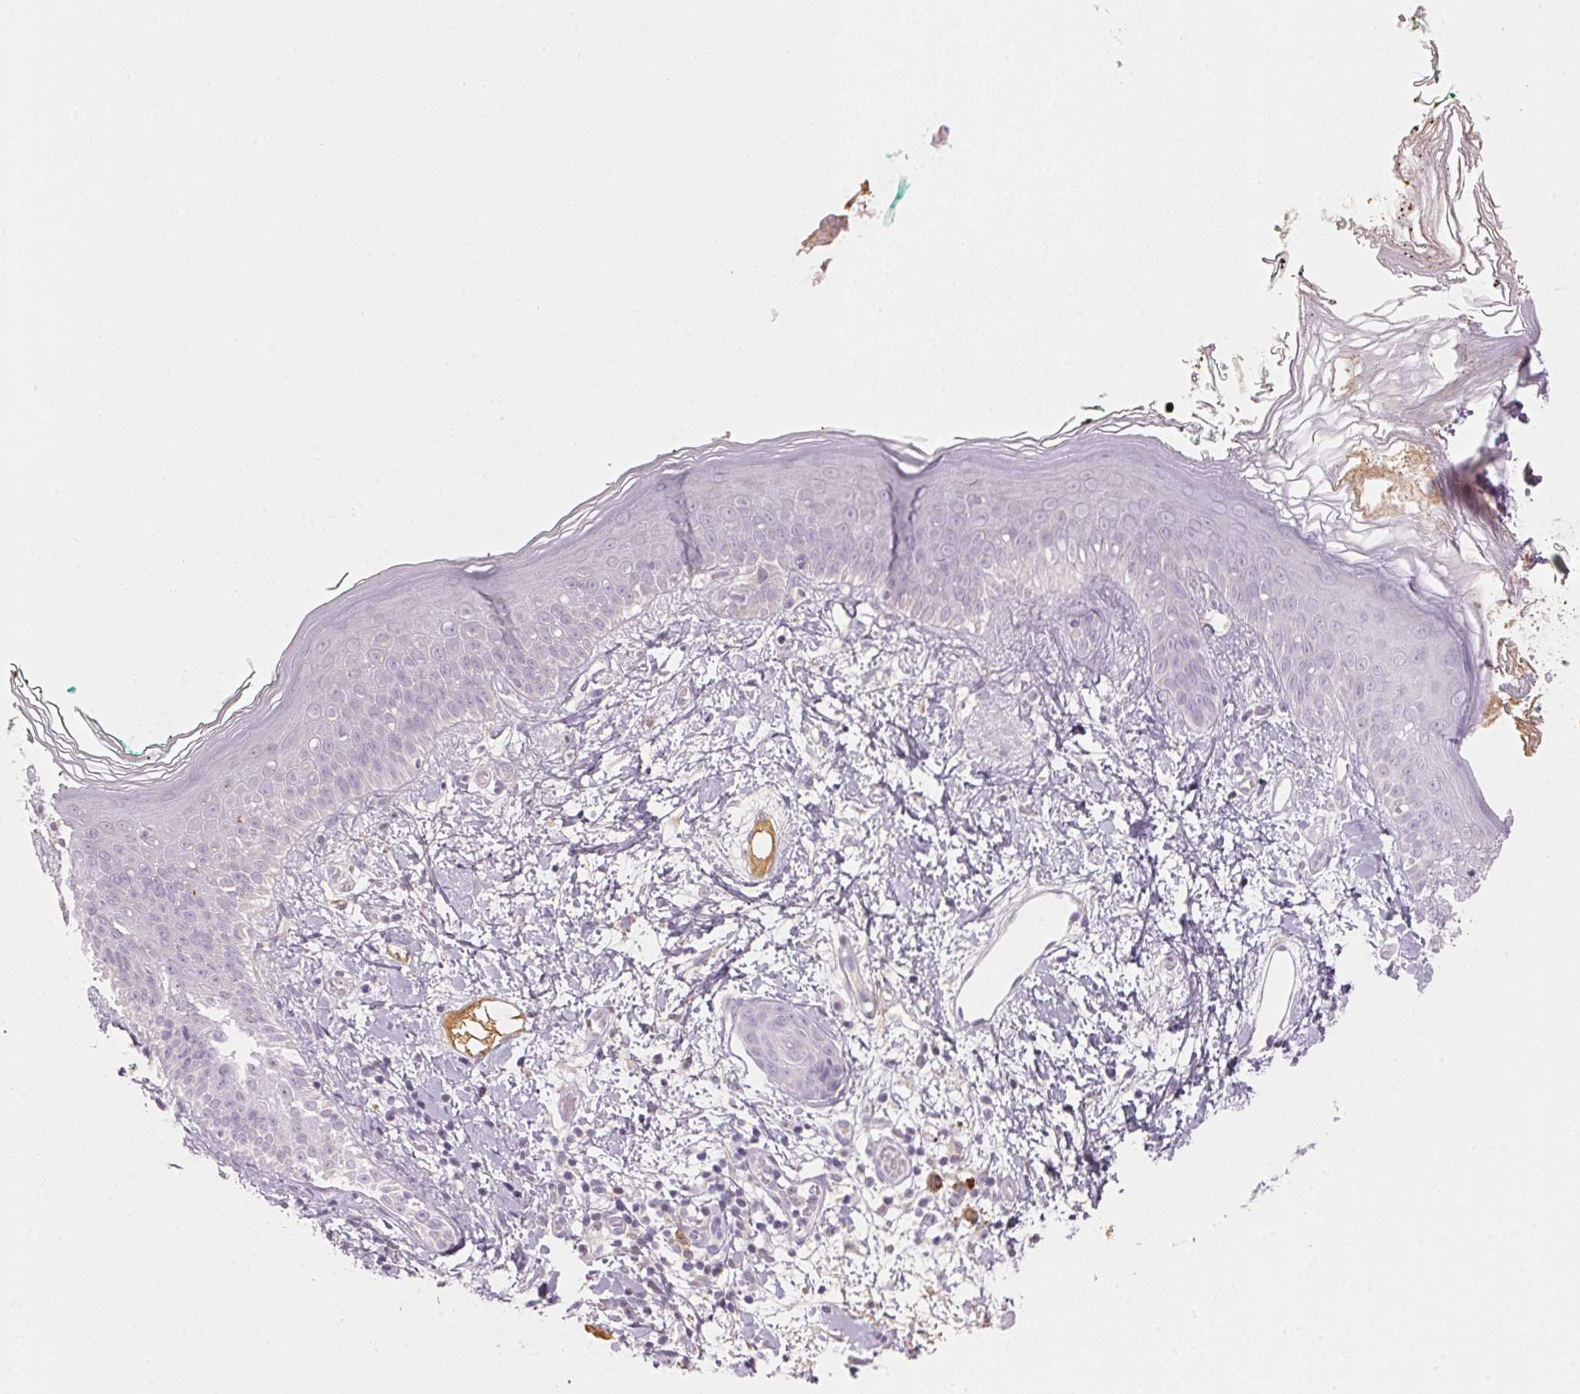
{"staining": {"intensity": "negative", "quantity": "none", "location": "none"}, "tissue": "skin", "cell_type": "Fibroblasts", "image_type": "normal", "snomed": [{"axis": "morphology", "description": "Normal tissue, NOS"}, {"axis": "topography", "description": "Skin"}], "caption": "A photomicrograph of skin stained for a protein displays no brown staining in fibroblasts. (DAB immunohistochemistry (IHC) visualized using brightfield microscopy, high magnification).", "gene": "RMDN2", "patient": {"sex": "female", "age": 34}}